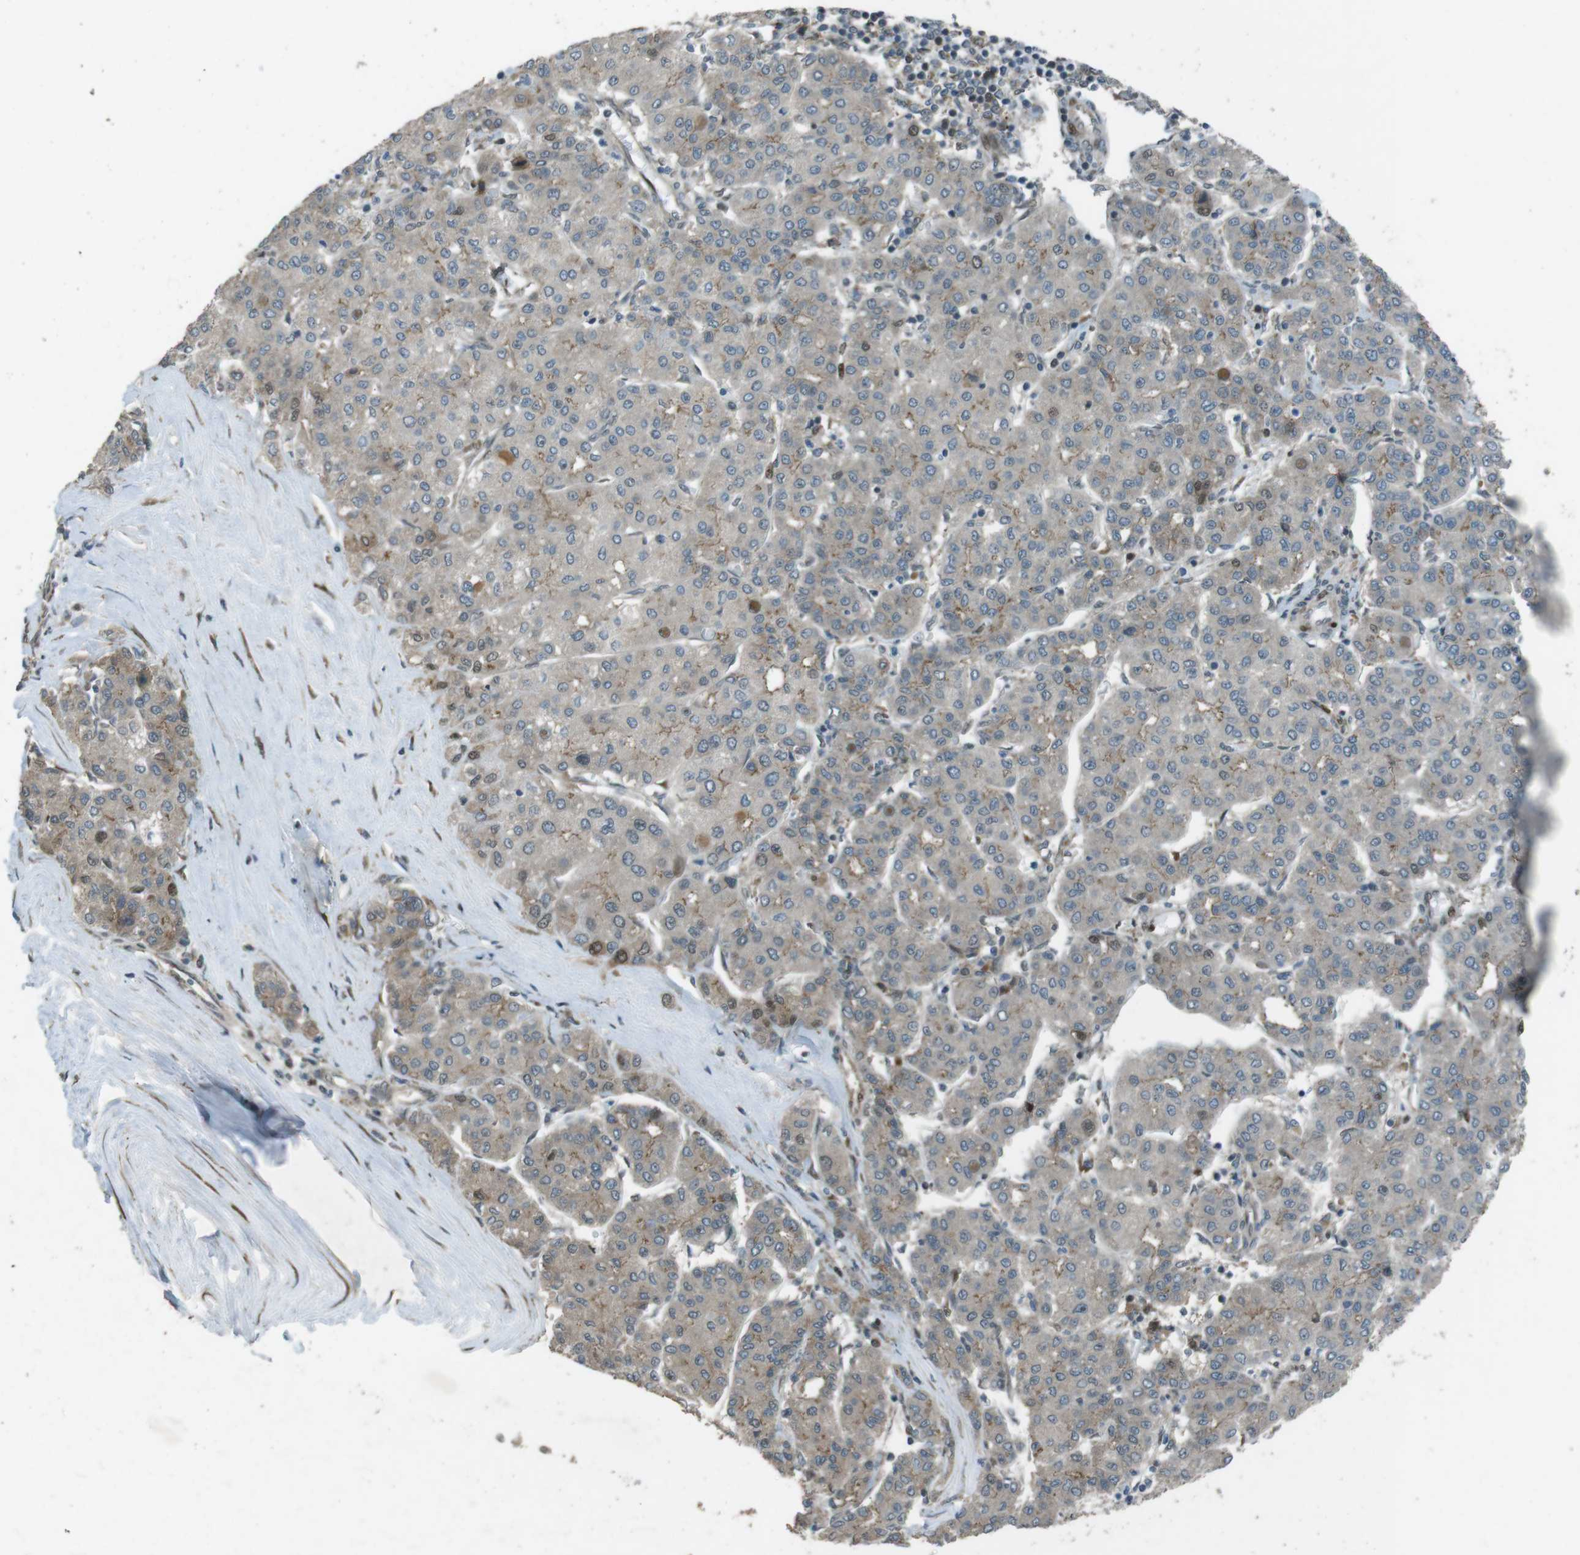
{"staining": {"intensity": "strong", "quantity": "<25%", "location": "nuclear"}, "tissue": "liver cancer", "cell_type": "Tumor cells", "image_type": "cancer", "snomed": [{"axis": "morphology", "description": "Carcinoma, Hepatocellular, NOS"}, {"axis": "topography", "description": "Liver"}], "caption": "Immunohistochemistry (IHC) of human hepatocellular carcinoma (liver) exhibits medium levels of strong nuclear expression in approximately <25% of tumor cells.", "gene": "ZNF330", "patient": {"sex": "male", "age": 65}}